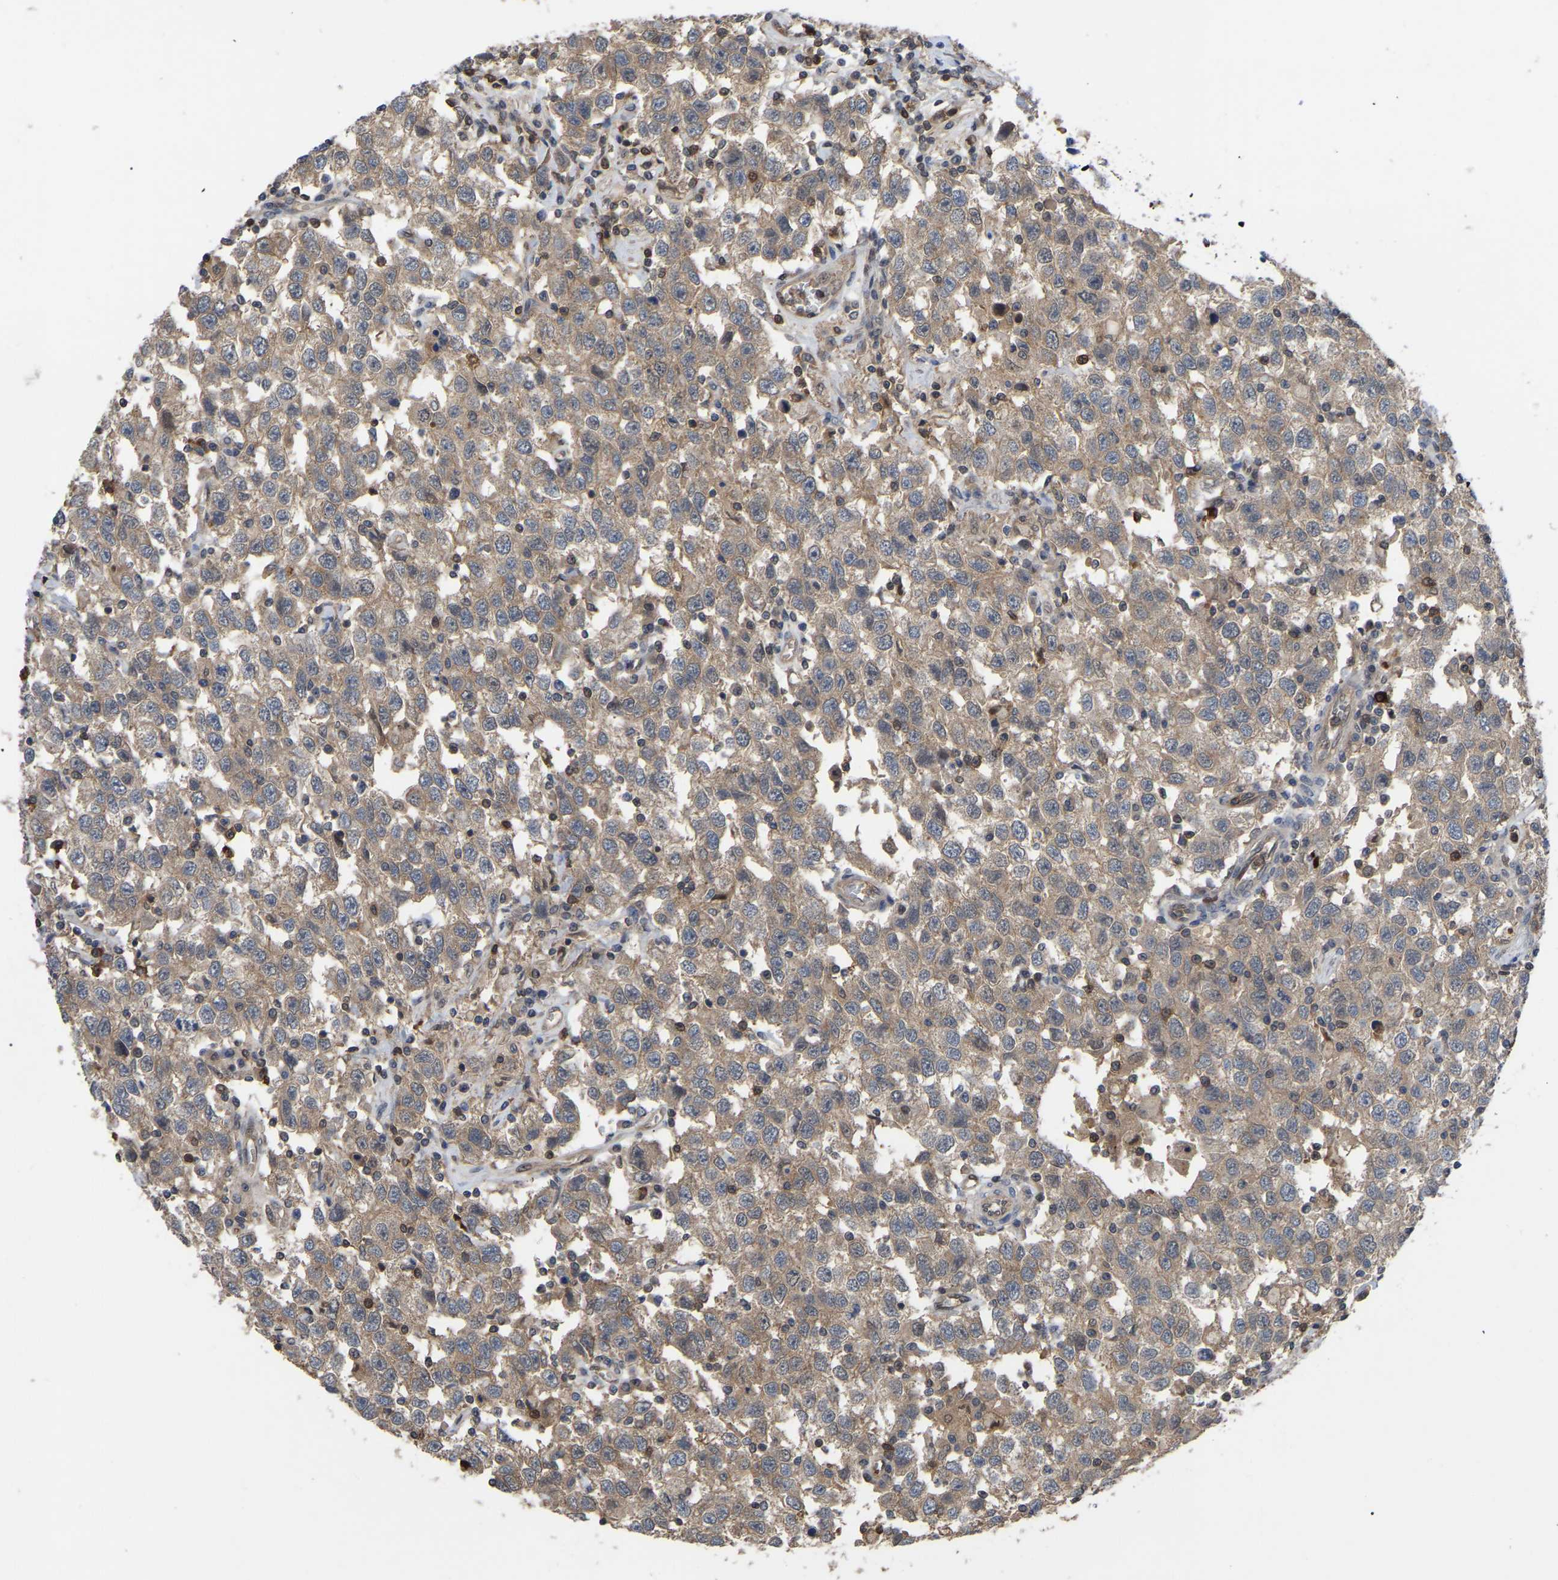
{"staining": {"intensity": "weak", "quantity": ">75%", "location": "cytoplasmic/membranous"}, "tissue": "testis cancer", "cell_type": "Tumor cells", "image_type": "cancer", "snomed": [{"axis": "morphology", "description": "Seminoma, NOS"}, {"axis": "topography", "description": "Testis"}], "caption": "A histopathology image showing weak cytoplasmic/membranous expression in about >75% of tumor cells in testis cancer (seminoma), as visualized by brown immunohistochemical staining.", "gene": "CIT", "patient": {"sex": "male", "age": 41}}